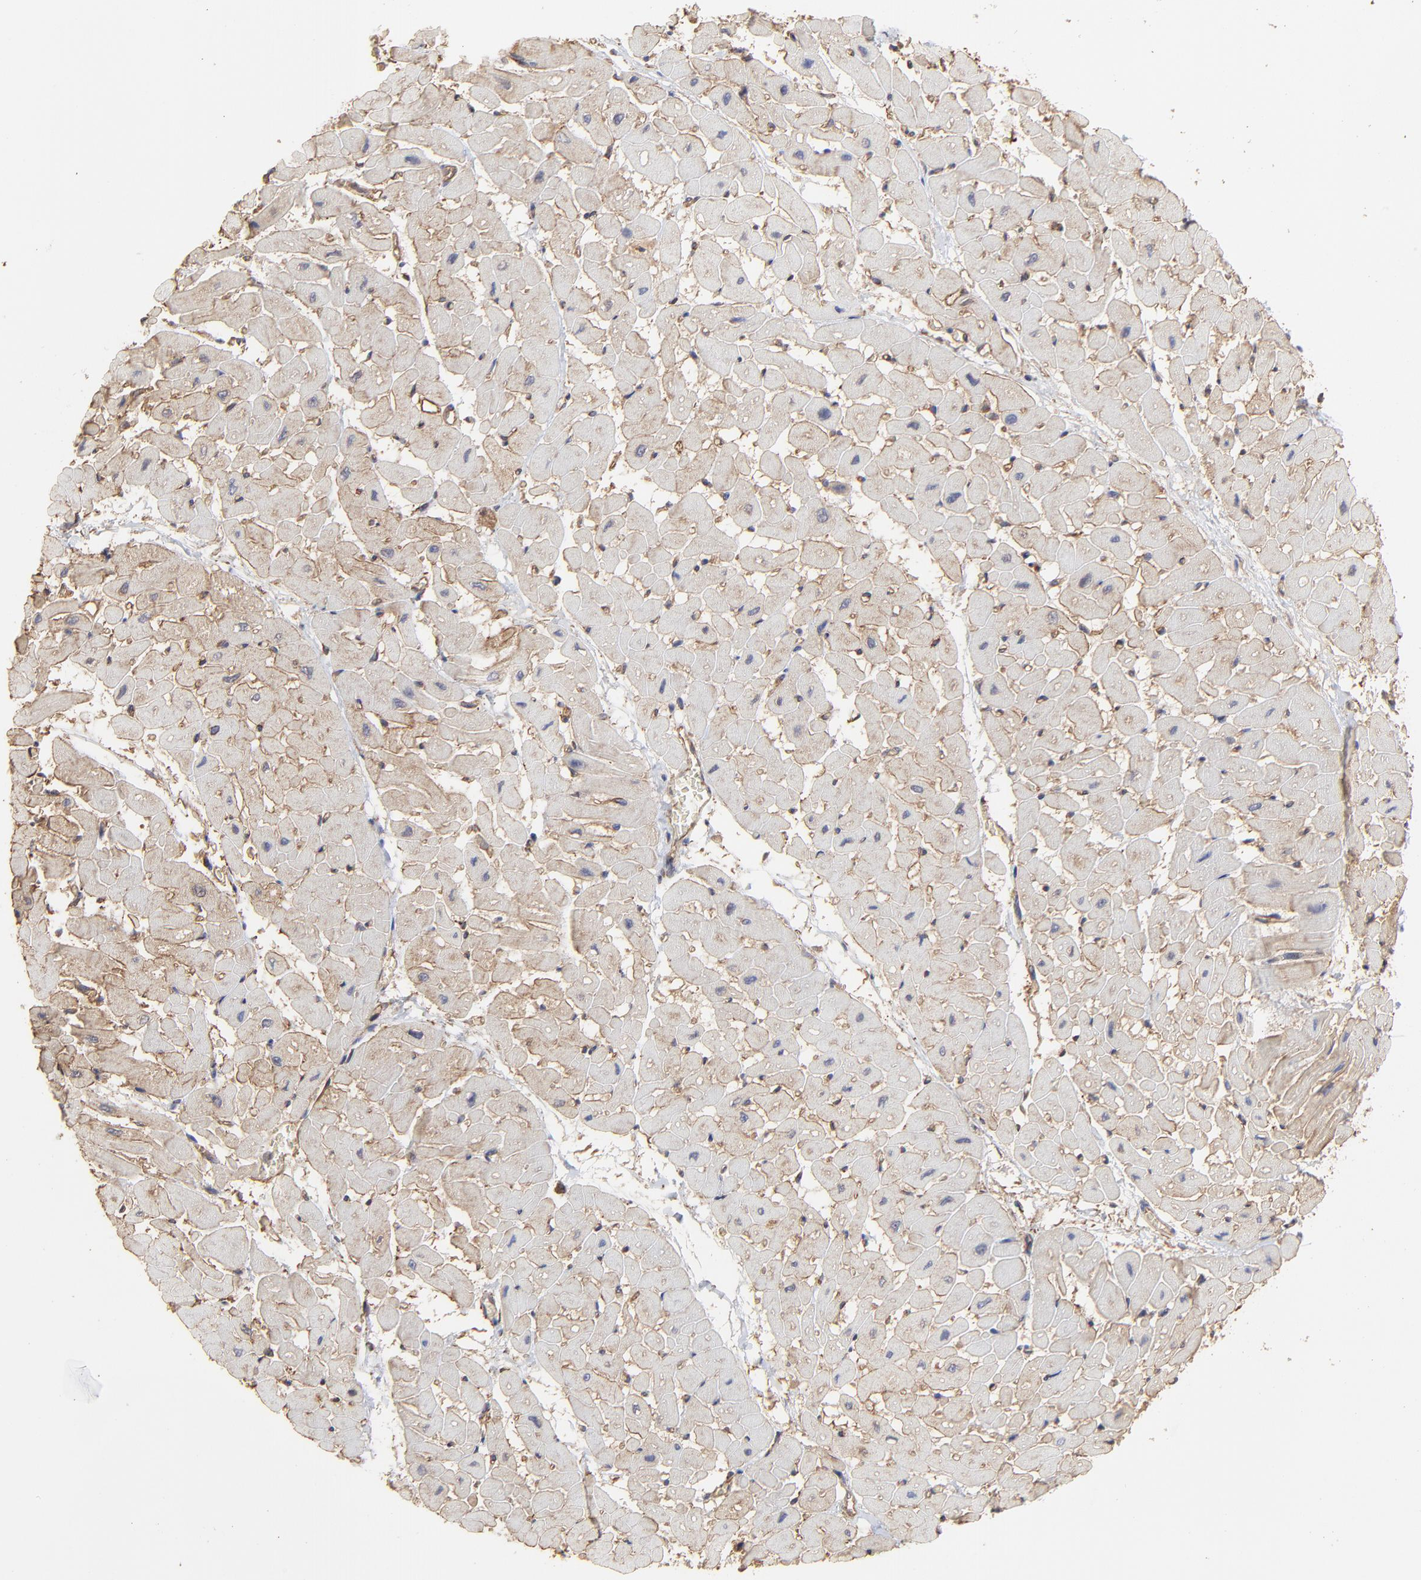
{"staining": {"intensity": "moderate", "quantity": ">75%", "location": "cytoplasmic/membranous"}, "tissue": "heart muscle", "cell_type": "Cardiomyocytes", "image_type": "normal", "snomed": [{"axis": "morphology", "description": "Normal tissue, NOS"}, {"axis": "topography", "description": "Heart"}], "caption": "This is a micrograph of immunohistochemistry staining of unremarkable heart muscle, which shows moderate staining in the cytoplasmic/membranous of cardiomyocytes.", "gene": "ARMT1", "patient": {"sex": "male", "age": 45}}